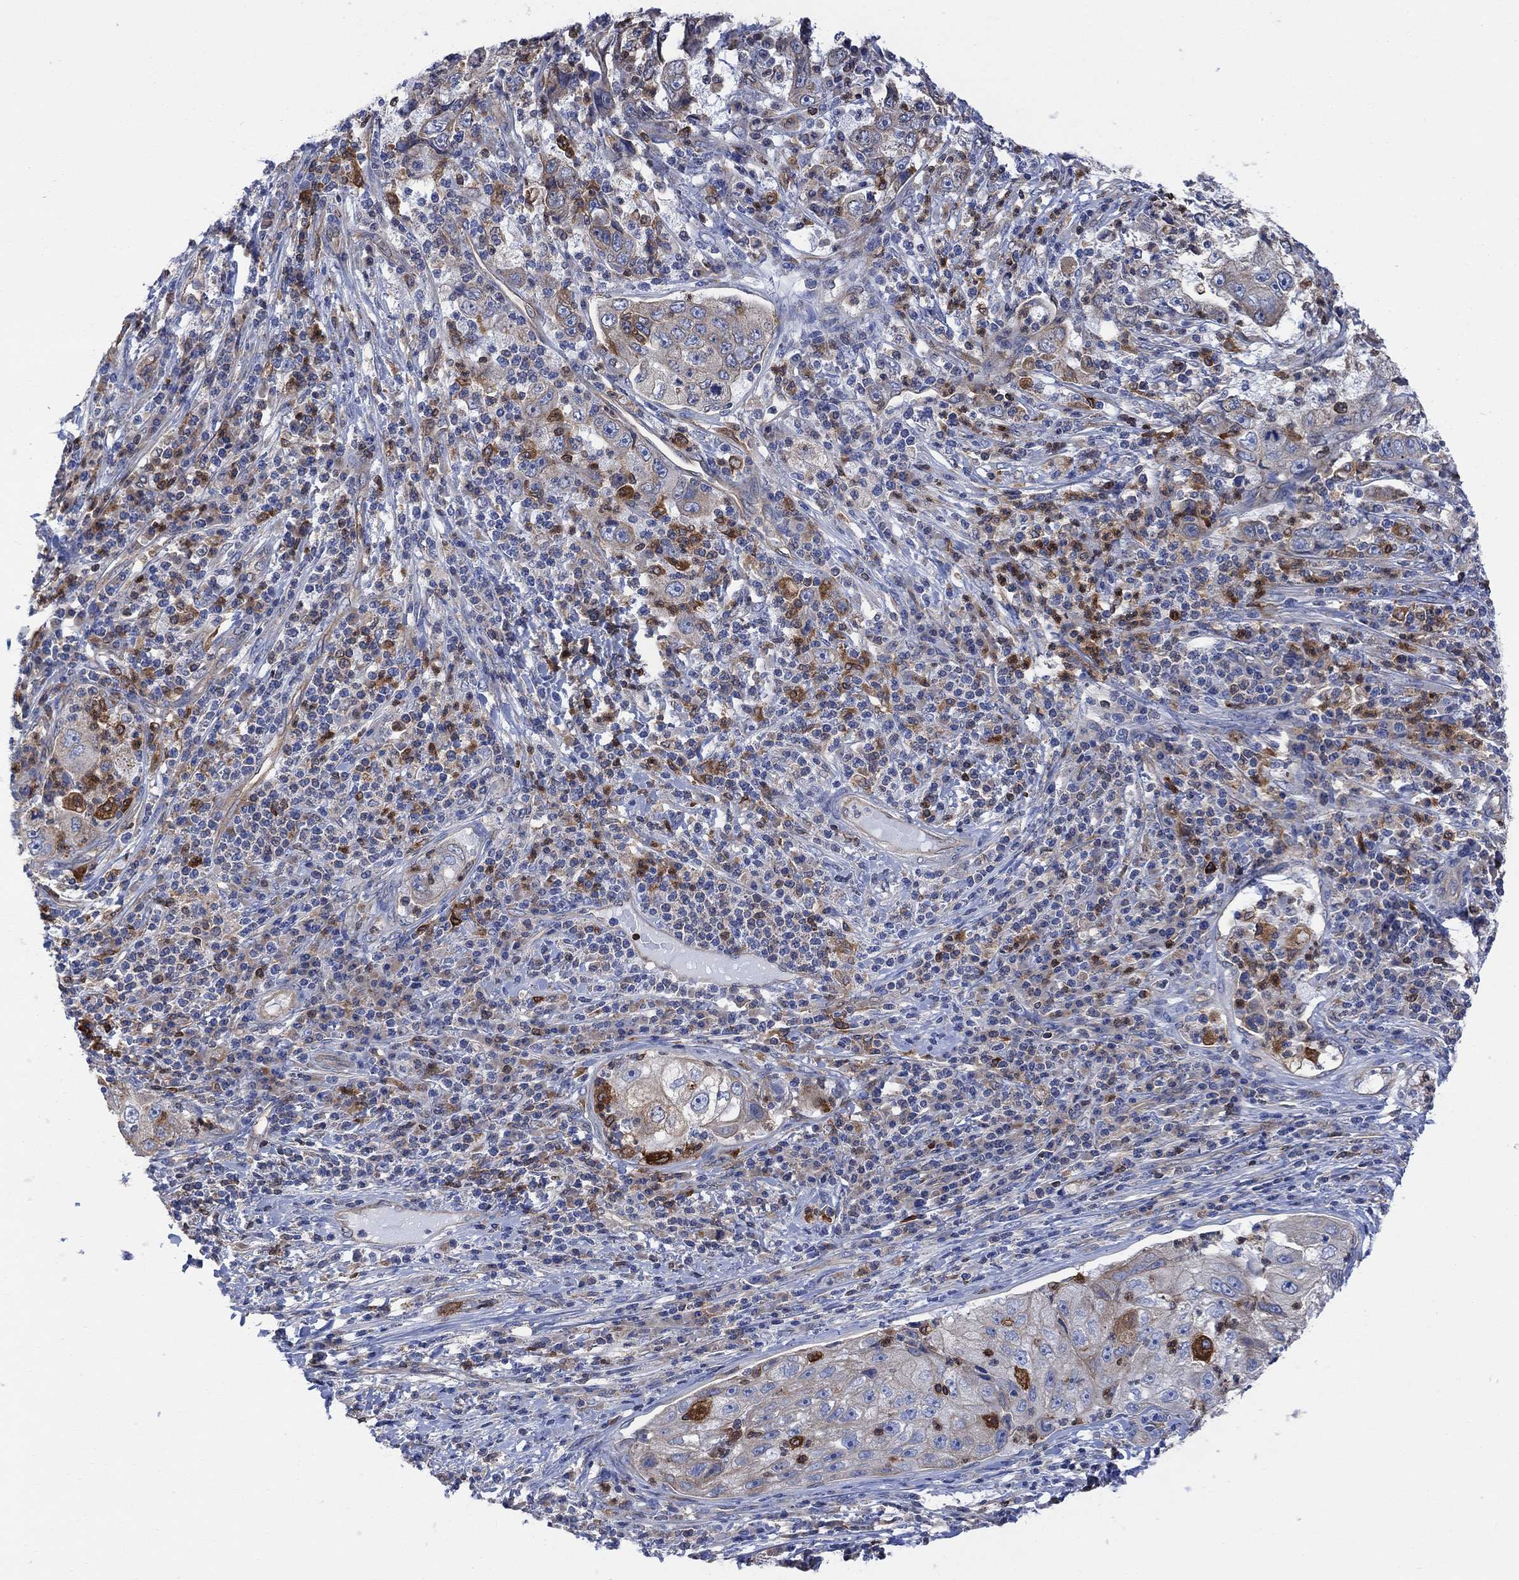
{"staining": {"intensity": "weak", "quantity": "<25%", "location": "cytoplasmic/membranous"}, "tissue": "cervical cancer", "cell_type": "Tumor cells", "image_type": "cancer", "snomed": [{"axis": "morphology", "description": "Squamous cell carcinoma, NOS"}, {"axis": "topography", "description": "Cervix"}], "caption": "A photomicrograph of human cervical cancer (squamous cell carcinoma) is negative for staining in tumor cells.", "gene": "GBP5", "patient": {"sex": "female", "age": 36}}